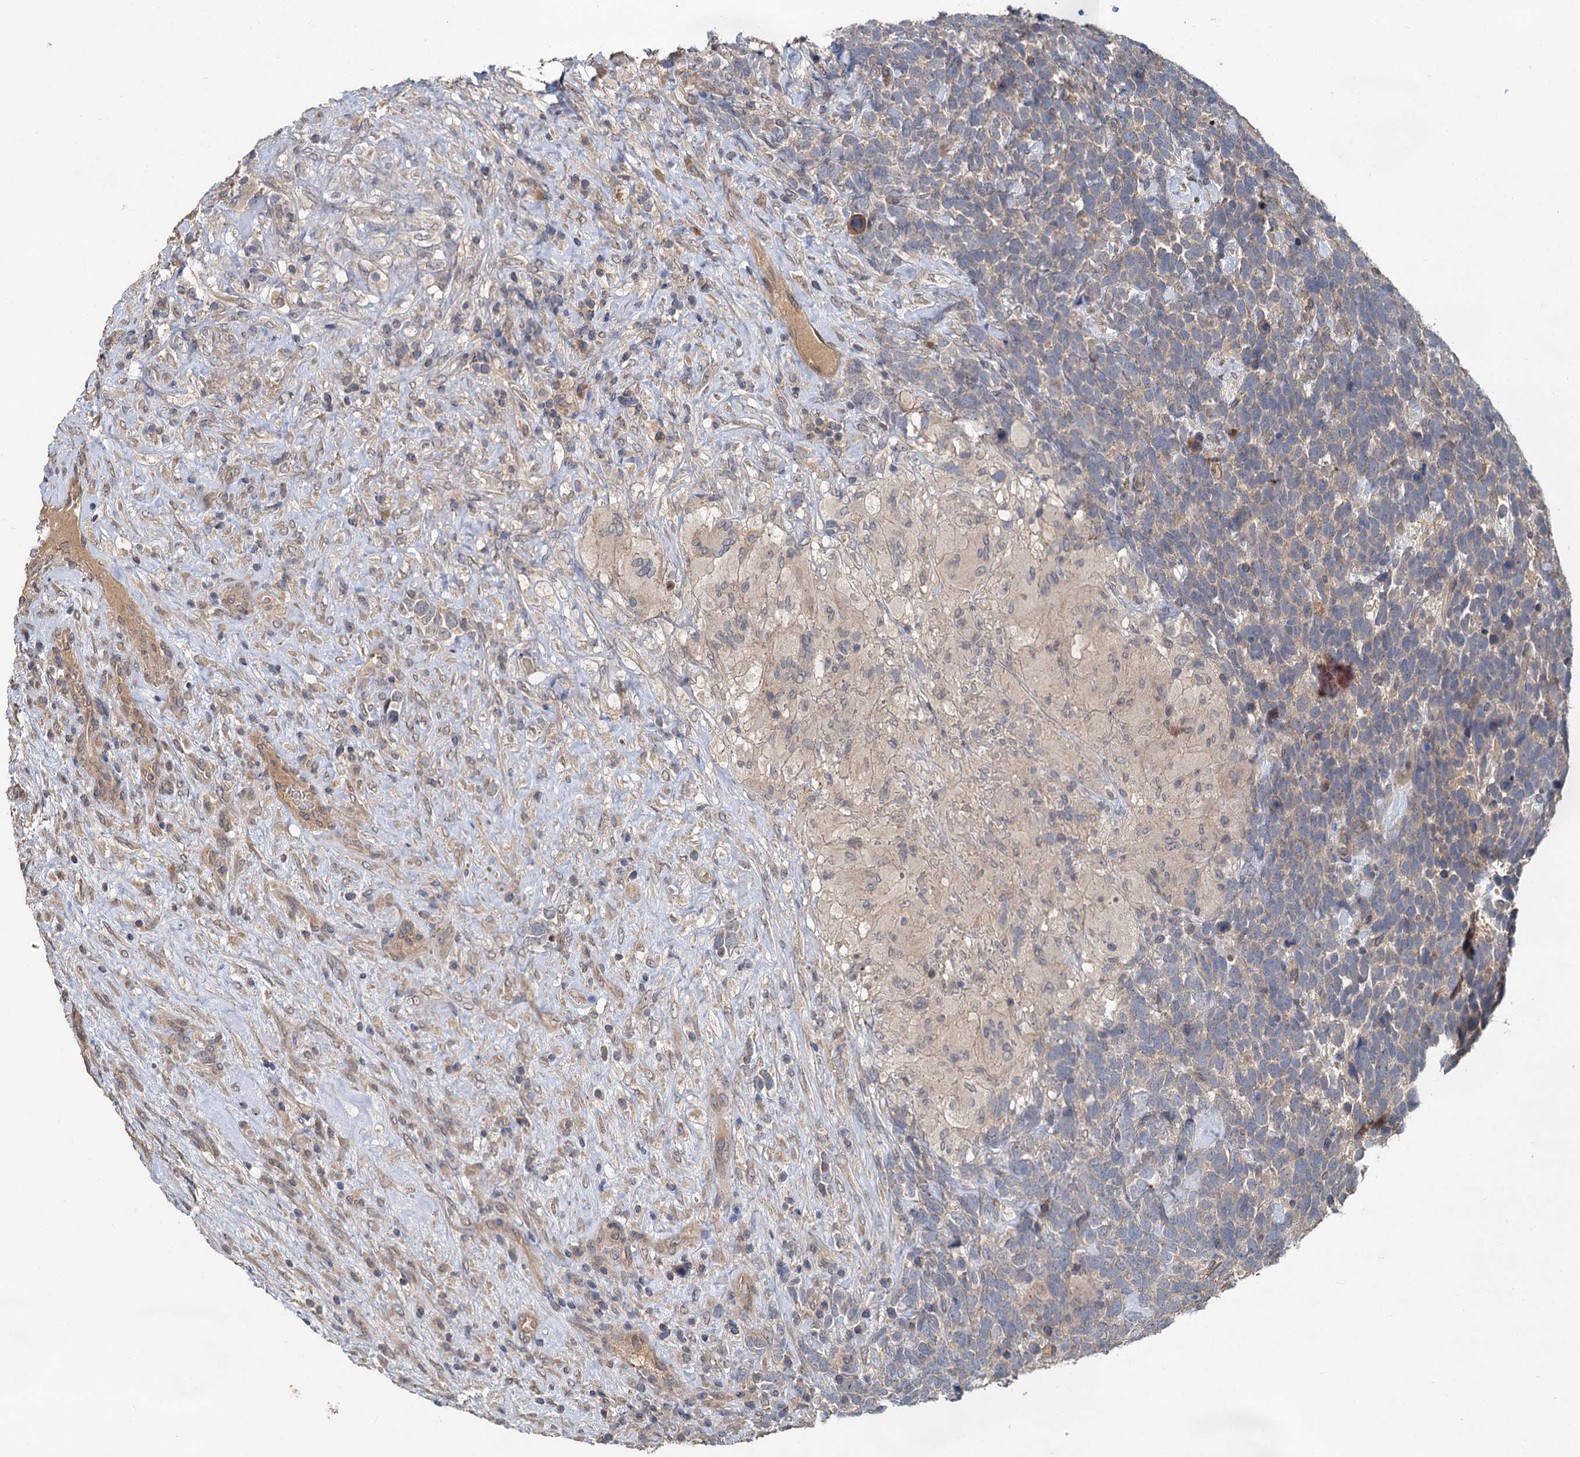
{"staining": {"intensity": "negative", "quantity": "none", "location": "none"}, "tissue": "urothelial cancer", "cell_type": "Tumor cells", "image_type": "cancer", "snomed": [{"axis": "morphology", "description": "Urothelial carcinoma, High grade"}, {"axis": "topography", "description": "Urinary bladder"}], "caption": "Tumor cells show no significant protein expression in urothelial cancer.", "gene": "ZNF324", "patient": {"sex": "female", "age": 82}}